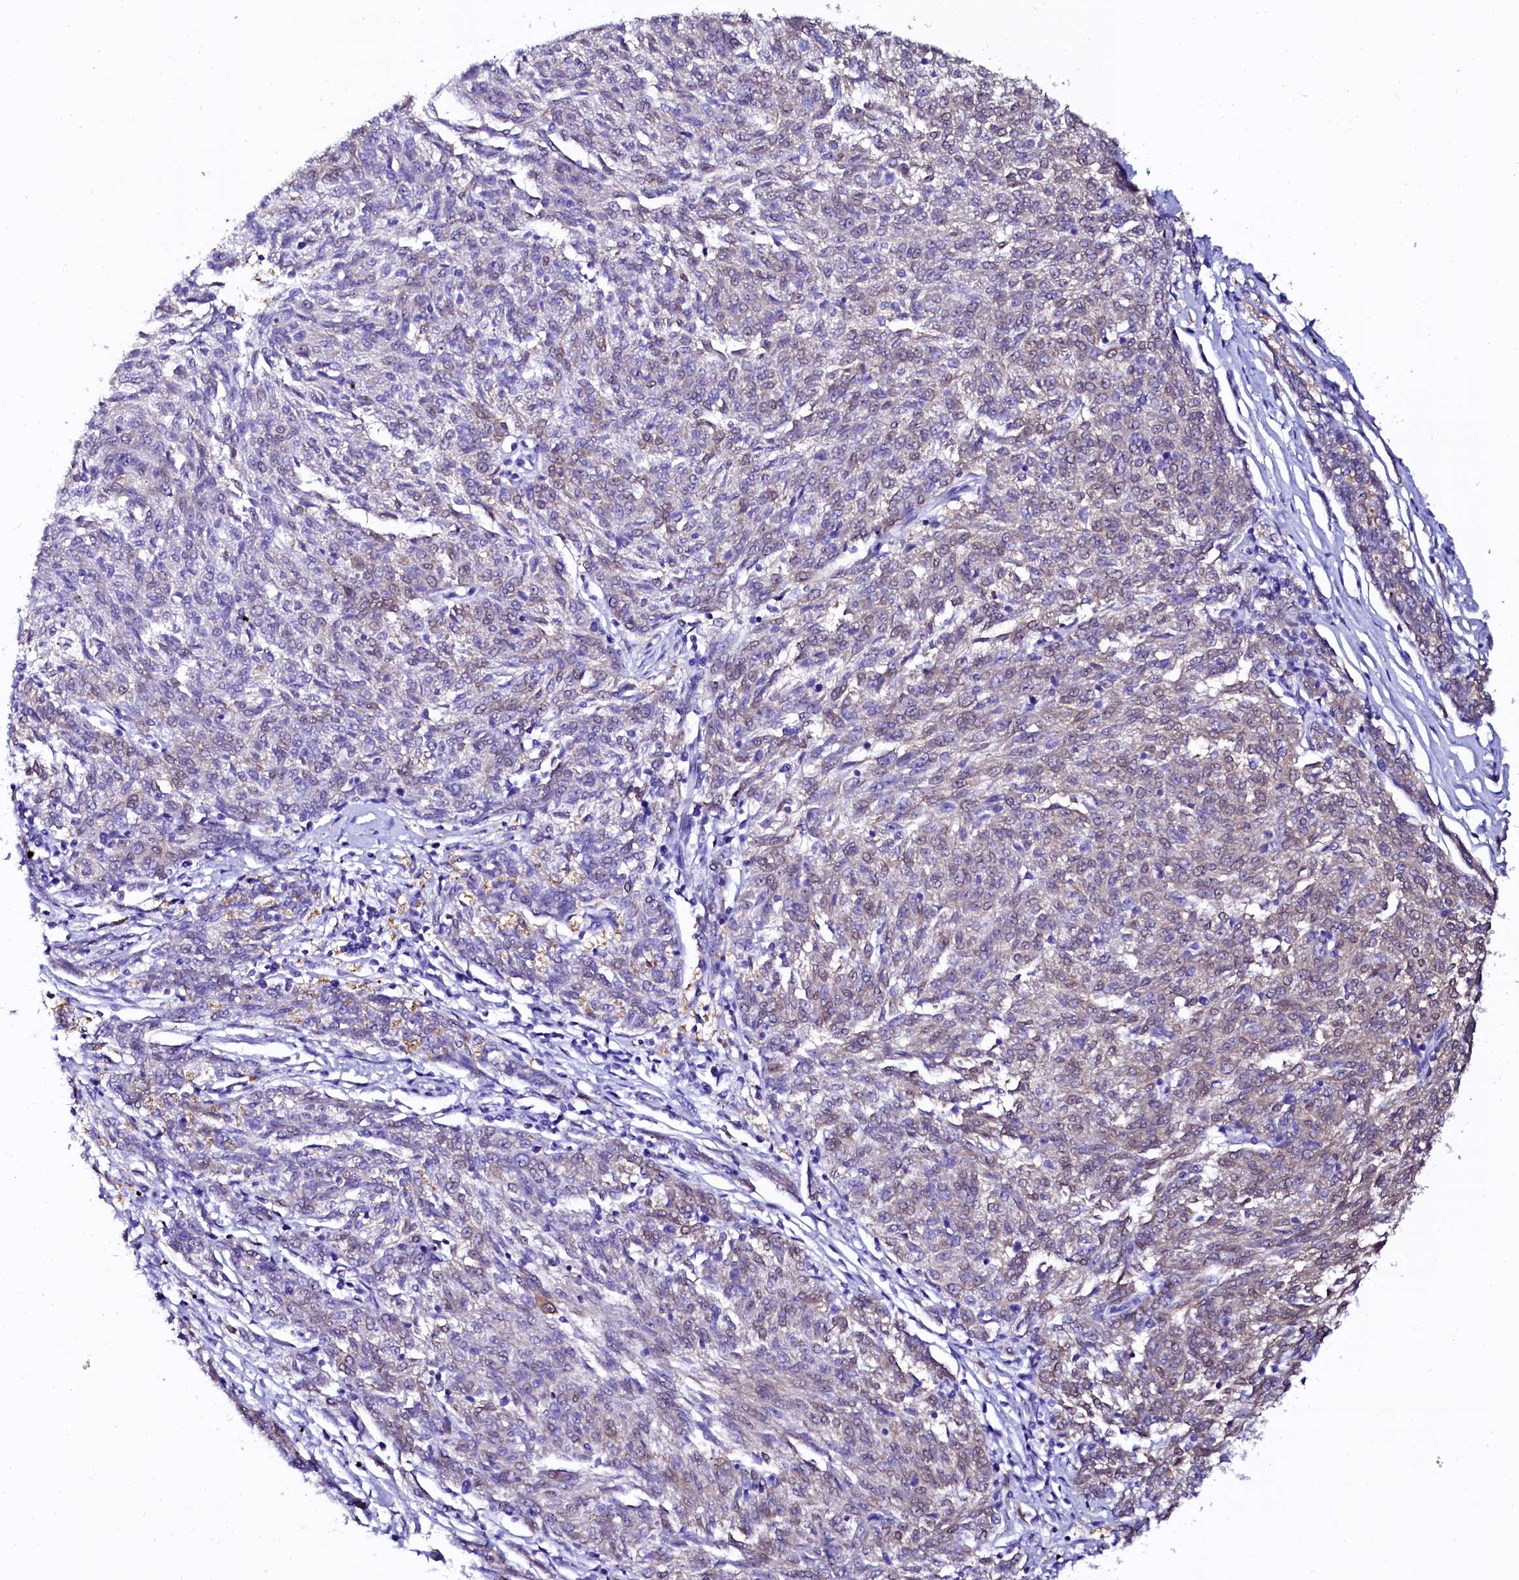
{"staining": {"intensity": "weak", "quantity": "25%-75%", "location": "cytoplasmic/membranous"}, "tissue": "melanoma", "cell_type": "Tumor cells", "image_type": "cancer", "snomed": [{"axis": "morphology", "description": "Malignant melanoma, NOS"}, {"axis": "topography", "description": "Skin"}], "caption": "Weak cytoplasmic/membranous protein positivity is seen in approximately 25%-75% of tumor cells in malignant melanoma.", "gene": "SORD", "patient": {"sex": "female", "age": 72}}